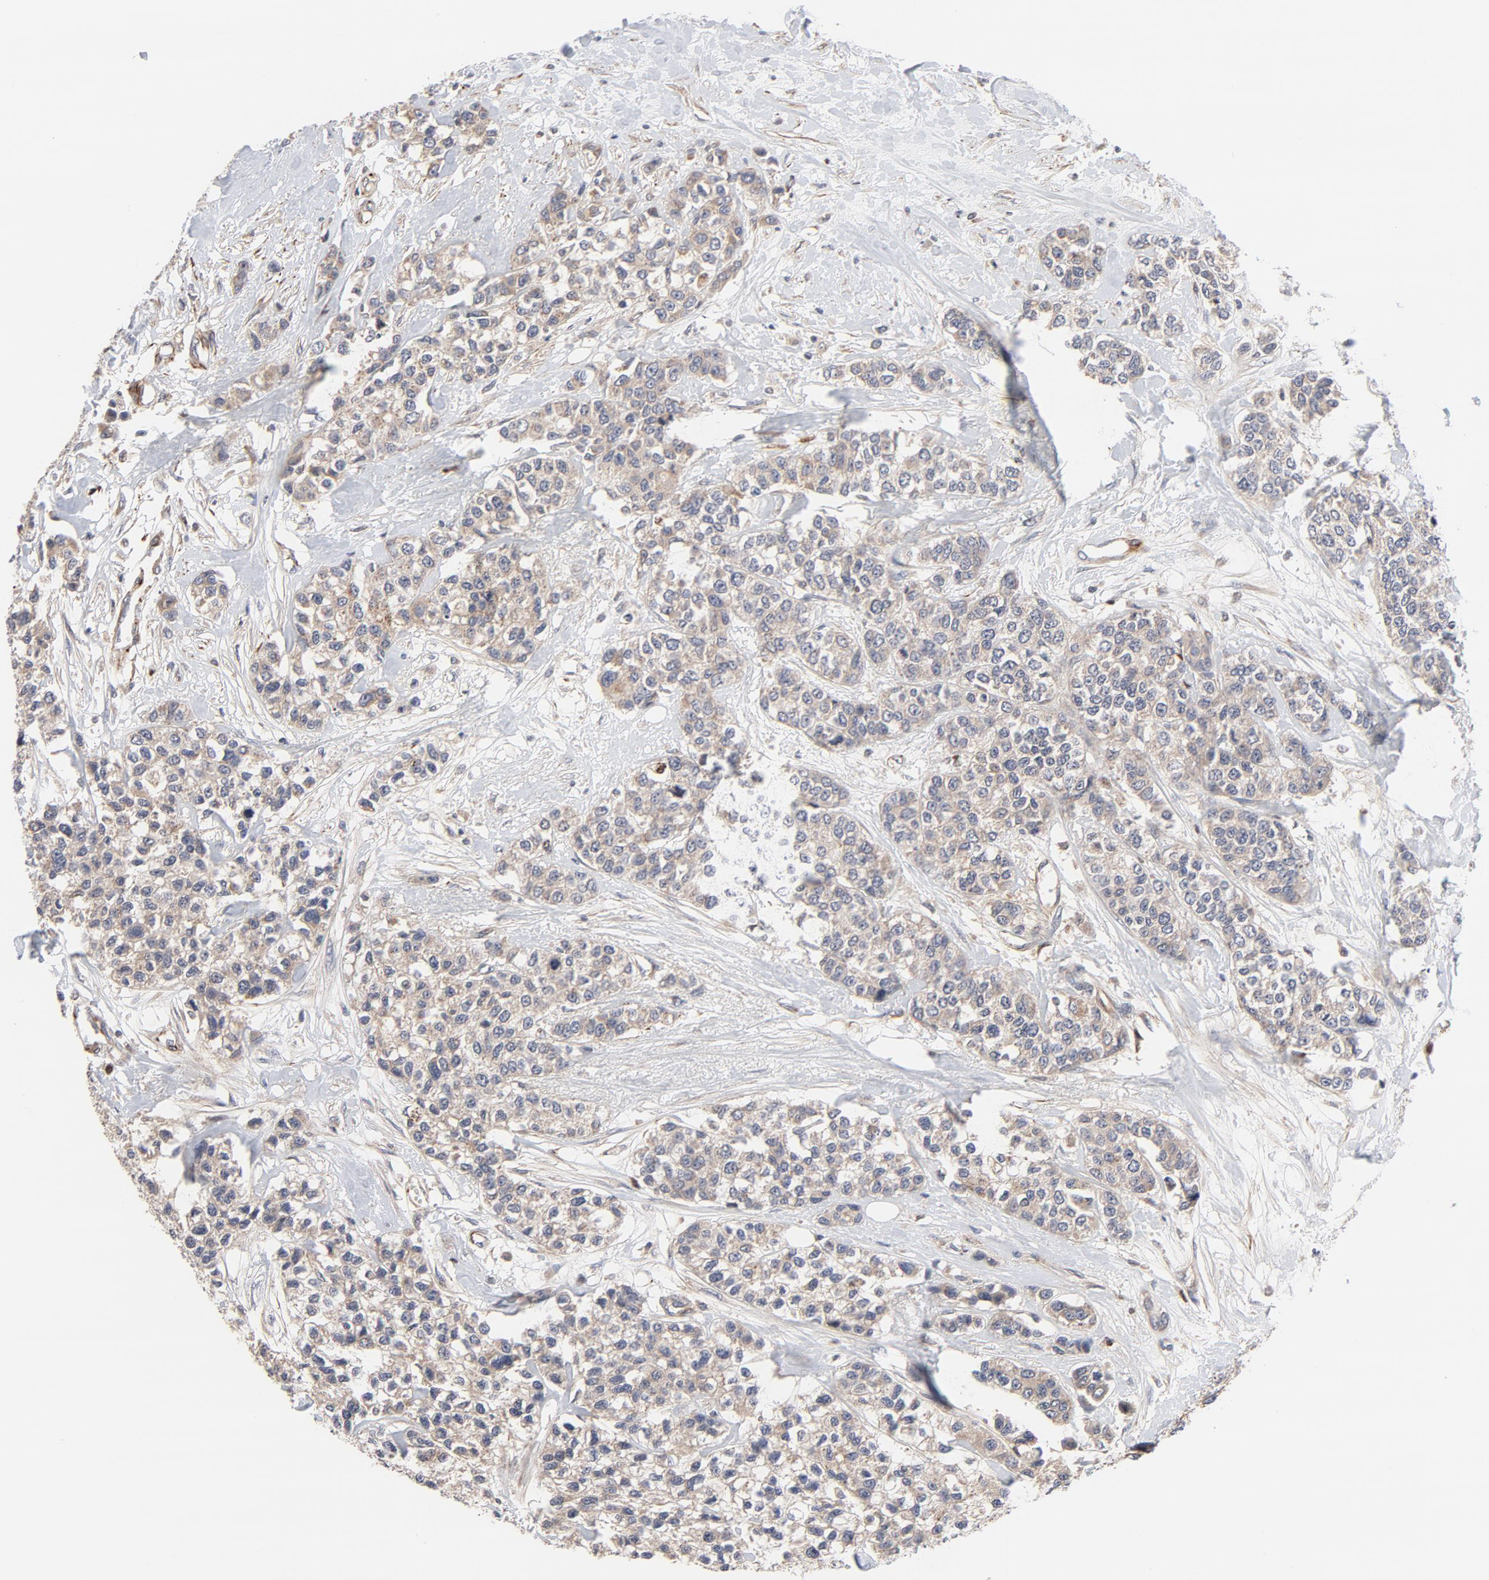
{"staining": {"intensity": "weak", "quantity": ">75%", "location": "cytoplasmic/membranous"}, "tissue": "breast cancer", "cell_type": "Tumor cells", "image_type": "cancer", "snomed": [{"axis": "morphology", "description": "Duct carcinoma"}, {"axis": "topography", "description": "Breast"}], "caption": "This is a photomicrograph of immunohistochemistry (IHC) staining of infiltrating ductal carcinoma (breast), which shows weak expression in the cytoplasmic/membranous of tumor cells.", "gene": "DNAAF2", "patient": {"sex": "female", "age": 51}}